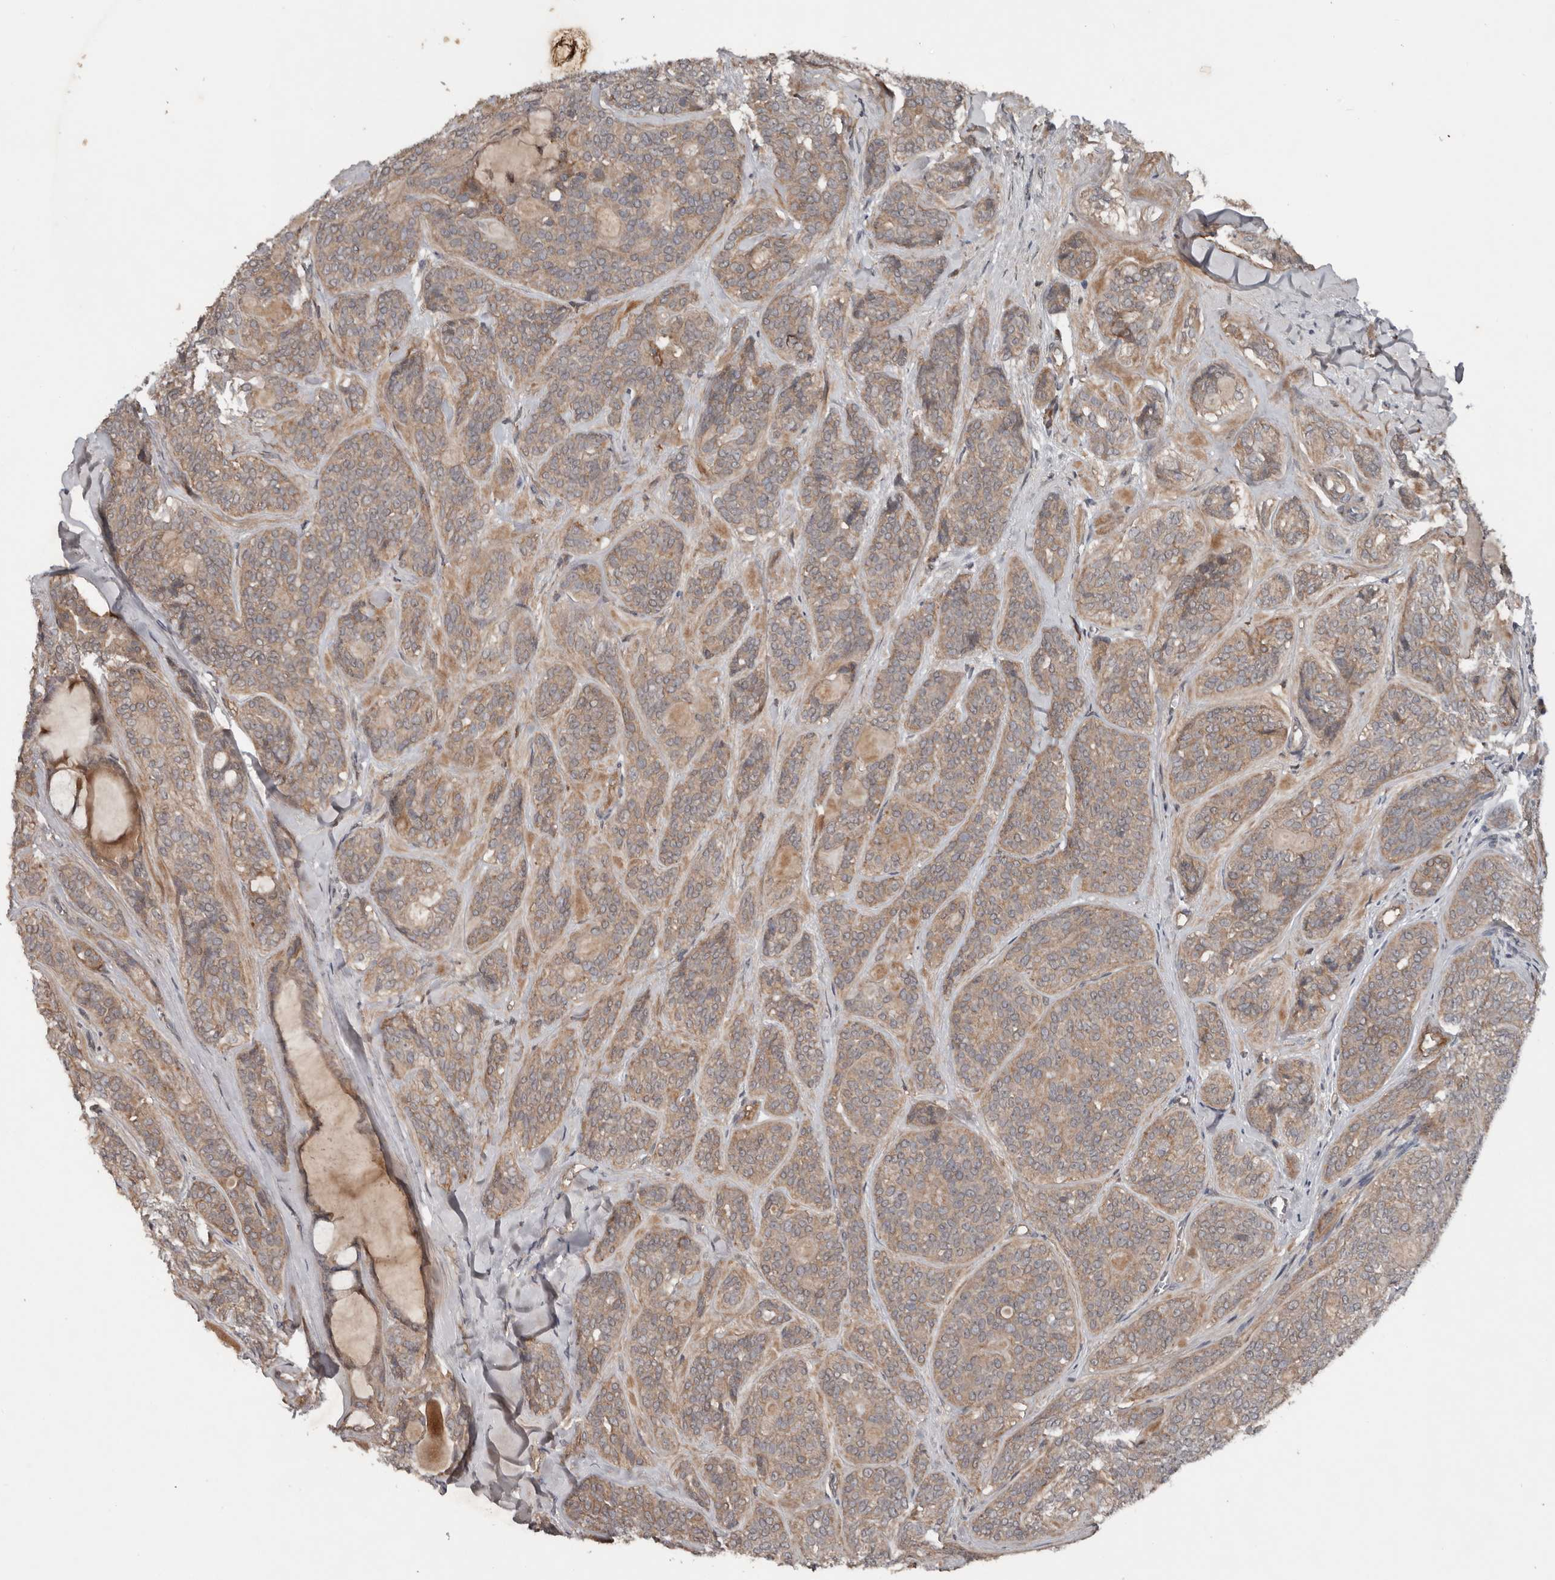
{"staining": {"intensity": "weak", "quantity": ">75%", "location": "cytoplasmic/membranous"}, "tissue": "head and neck cancer", "cell_type": "Tumor cells", "image_type": "cancer", "snomed": [{"axis": "morphology", "description": "Adenocarcinoma, NOS"}, {"axis": "topography", "description": "Head-Neck"}], "caption": "Immunohistochemical staining of head and neck adenocarcinoma demonstrates low levels of weak cytoplasmic/membranous expression in approximately >75% of tumor cells.", "gene": "DNAJB4", "patient": {"sex": "male", "age": 66}}